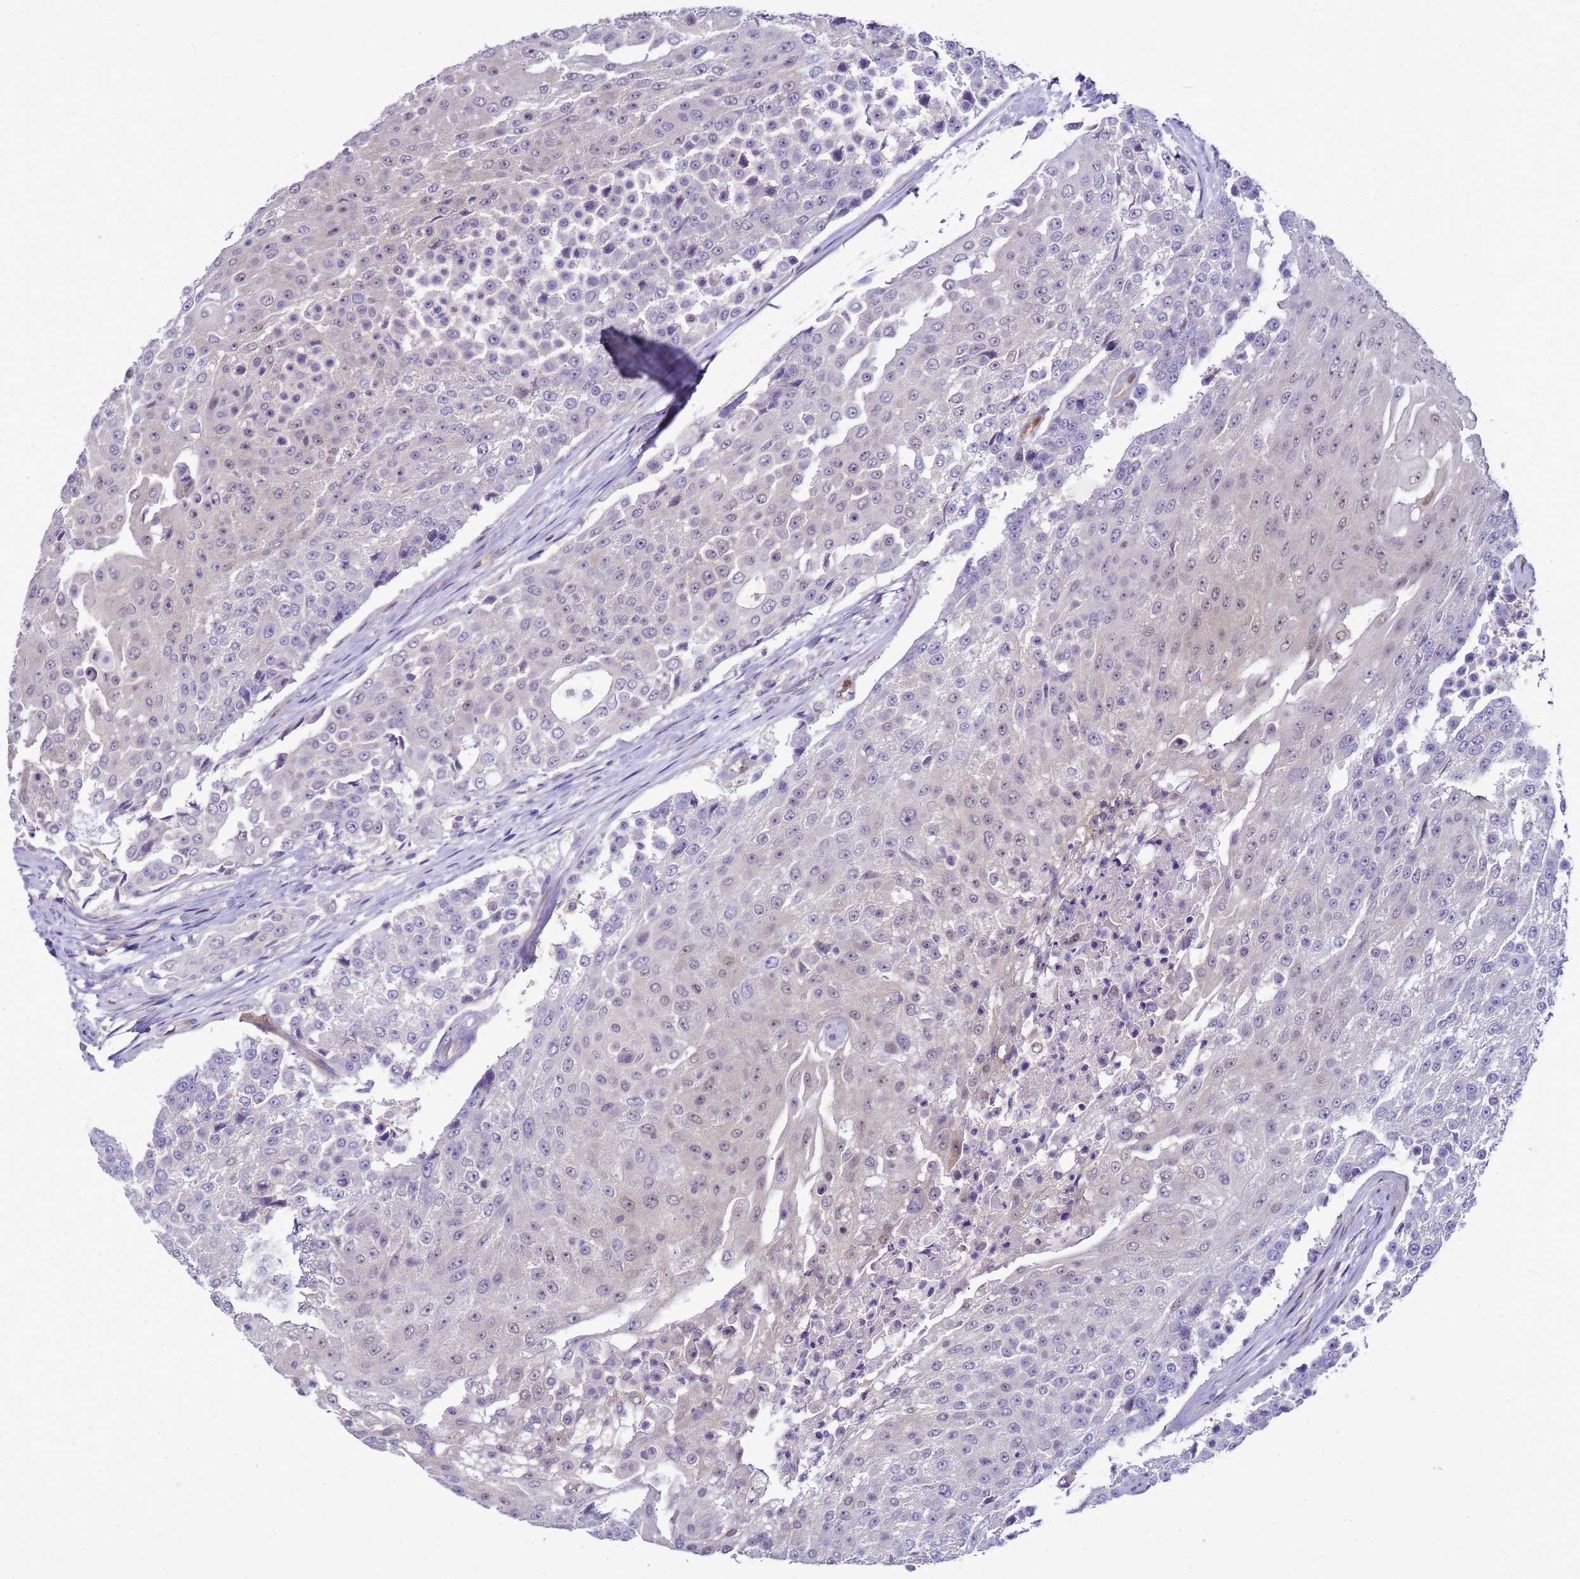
{"staining": {"intensity": "negative", "quantity": "none", "location": "none"}, "tissue": "urothelial cancer", "cell_type": "Tumor cells", "image_type": "cancer", "snomed": [{"axis": "morphology", "description": "Urothelial carcinoma, High grade"}, {"axis": "topography", "description": "Urinary bladder"}], "caption": "Tumor cells are negative for protein expression in human urothelial cancer.", "gene": "DDI2", "patient": {"sex": "female", "age": 63}}